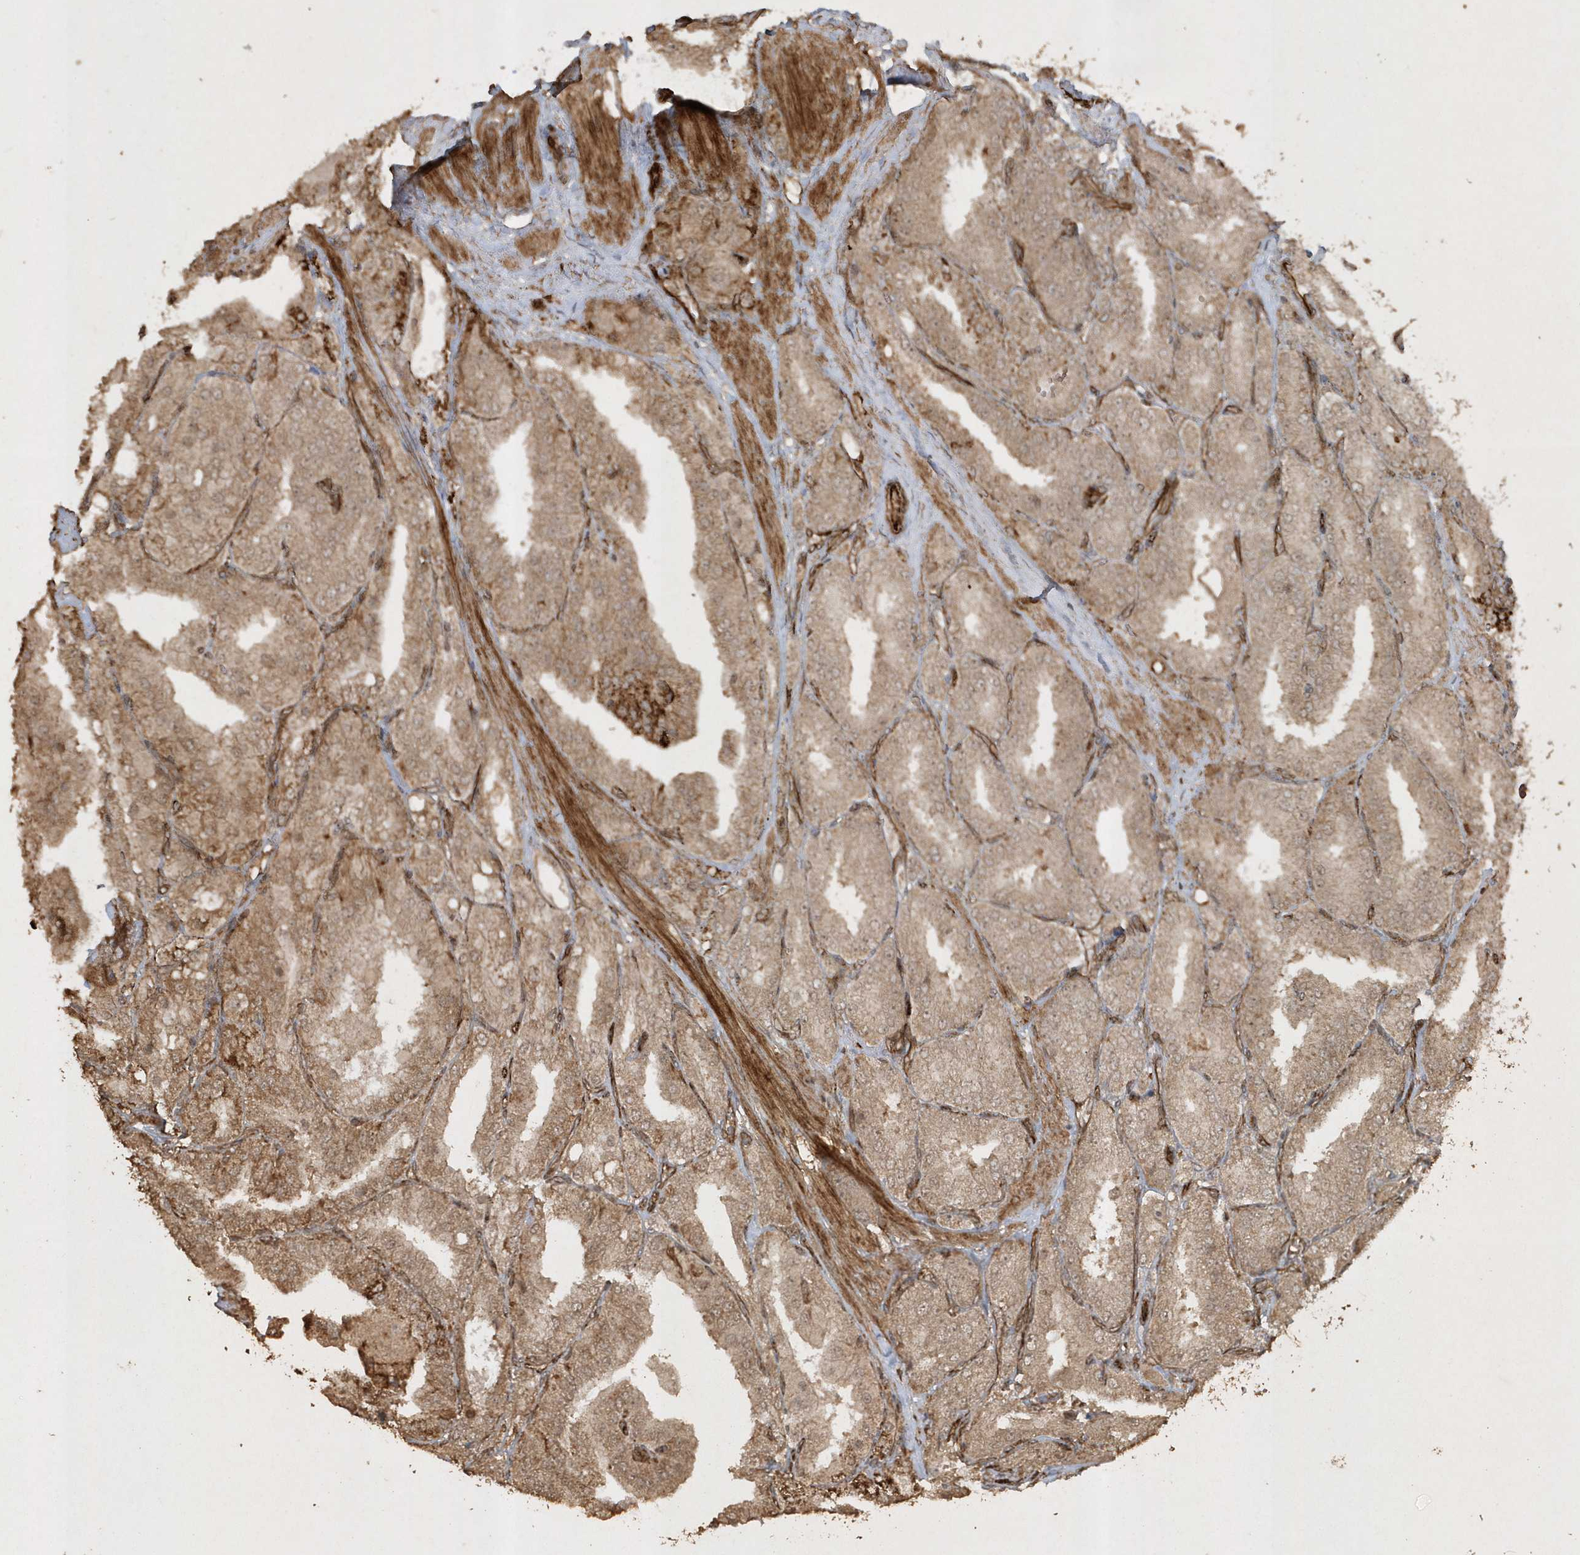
{"staining": {"intensity": "moderate", "quantity": ">75%", "location": "cytoplasmic/membranous"}, "tissue": "prostate cancer", "cell_type": "Tumor cells", "image_type": "cancer", "snomed": [{"axis": "morphology", "description": "Adenocarcinoma, High grade"}, {"axis": "topography", "description": "Prostate"}], "caption": "Prostate cancer (high-grade adenocarcinoma) stained with DAB IHC exhibits medium levels of moderate cytoplasmic/membranous positivity in approximately >75% of tumor cells. (Stains: DAB in brown, nuclei in blue, Microscopy: brightfield microscopy at high magnification).", "gene": "AVPI1", "patient": {"sex": "male", "age": 50}}